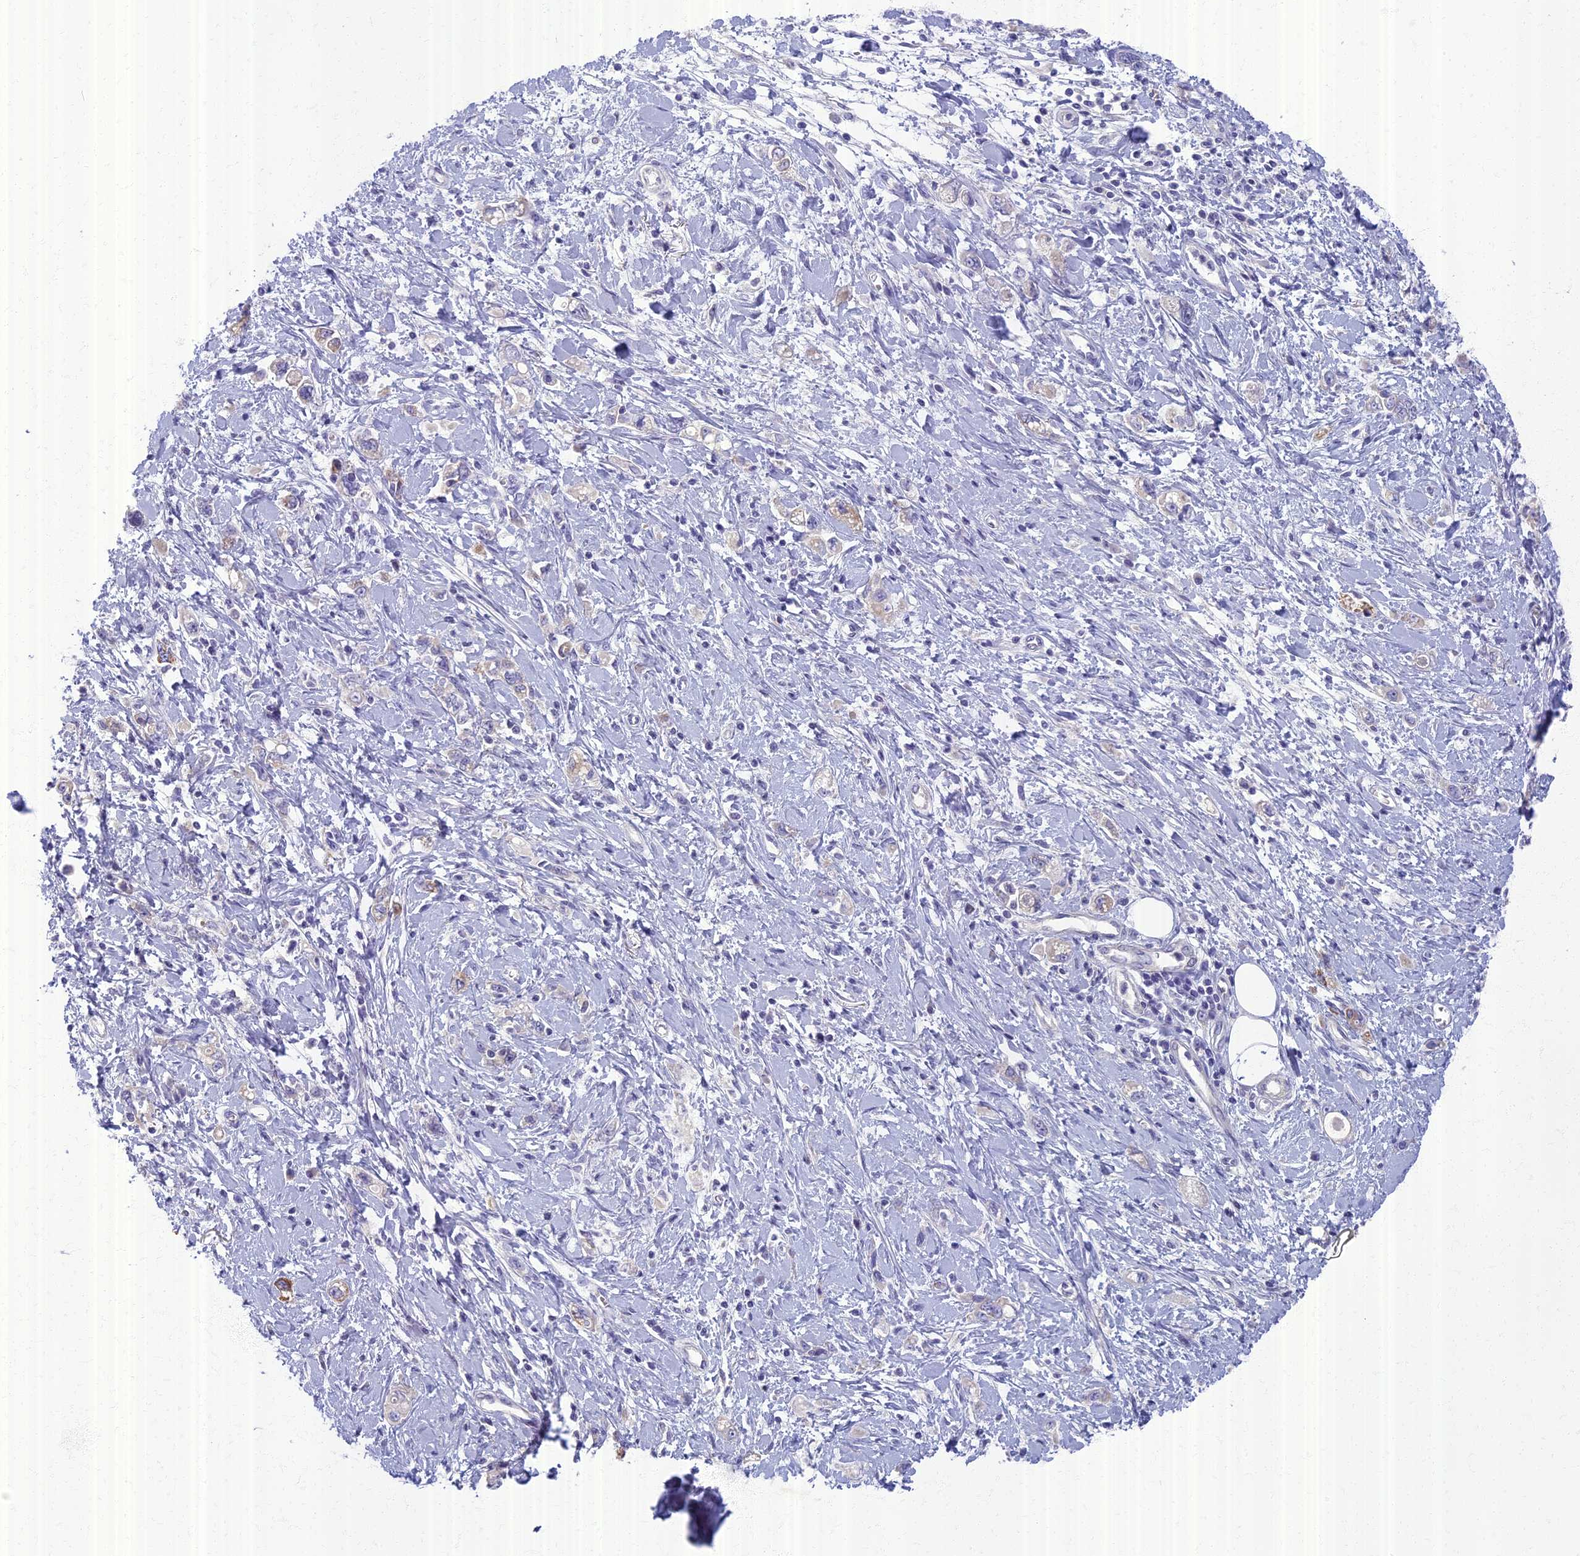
{"staining": {"intensity": "negative", "quantity": "none", "location": "none"}, "tissue": "stomach cancer", "cell_type": "Tumor cells", "image_type": "cancer", "snomed": [{"axis": "morphology", "description": "Adenocarcinoma, NOS"}, {"axis": "topography", "description": "Stomach"}], "caption": "Human stomach adenocarcinoma stained for a protein using immunohistochemistry (IHC) exhibits no staining in tumor cells.", "gene": "AP4E1", "patient": {"sex": "female", "age": 76}}